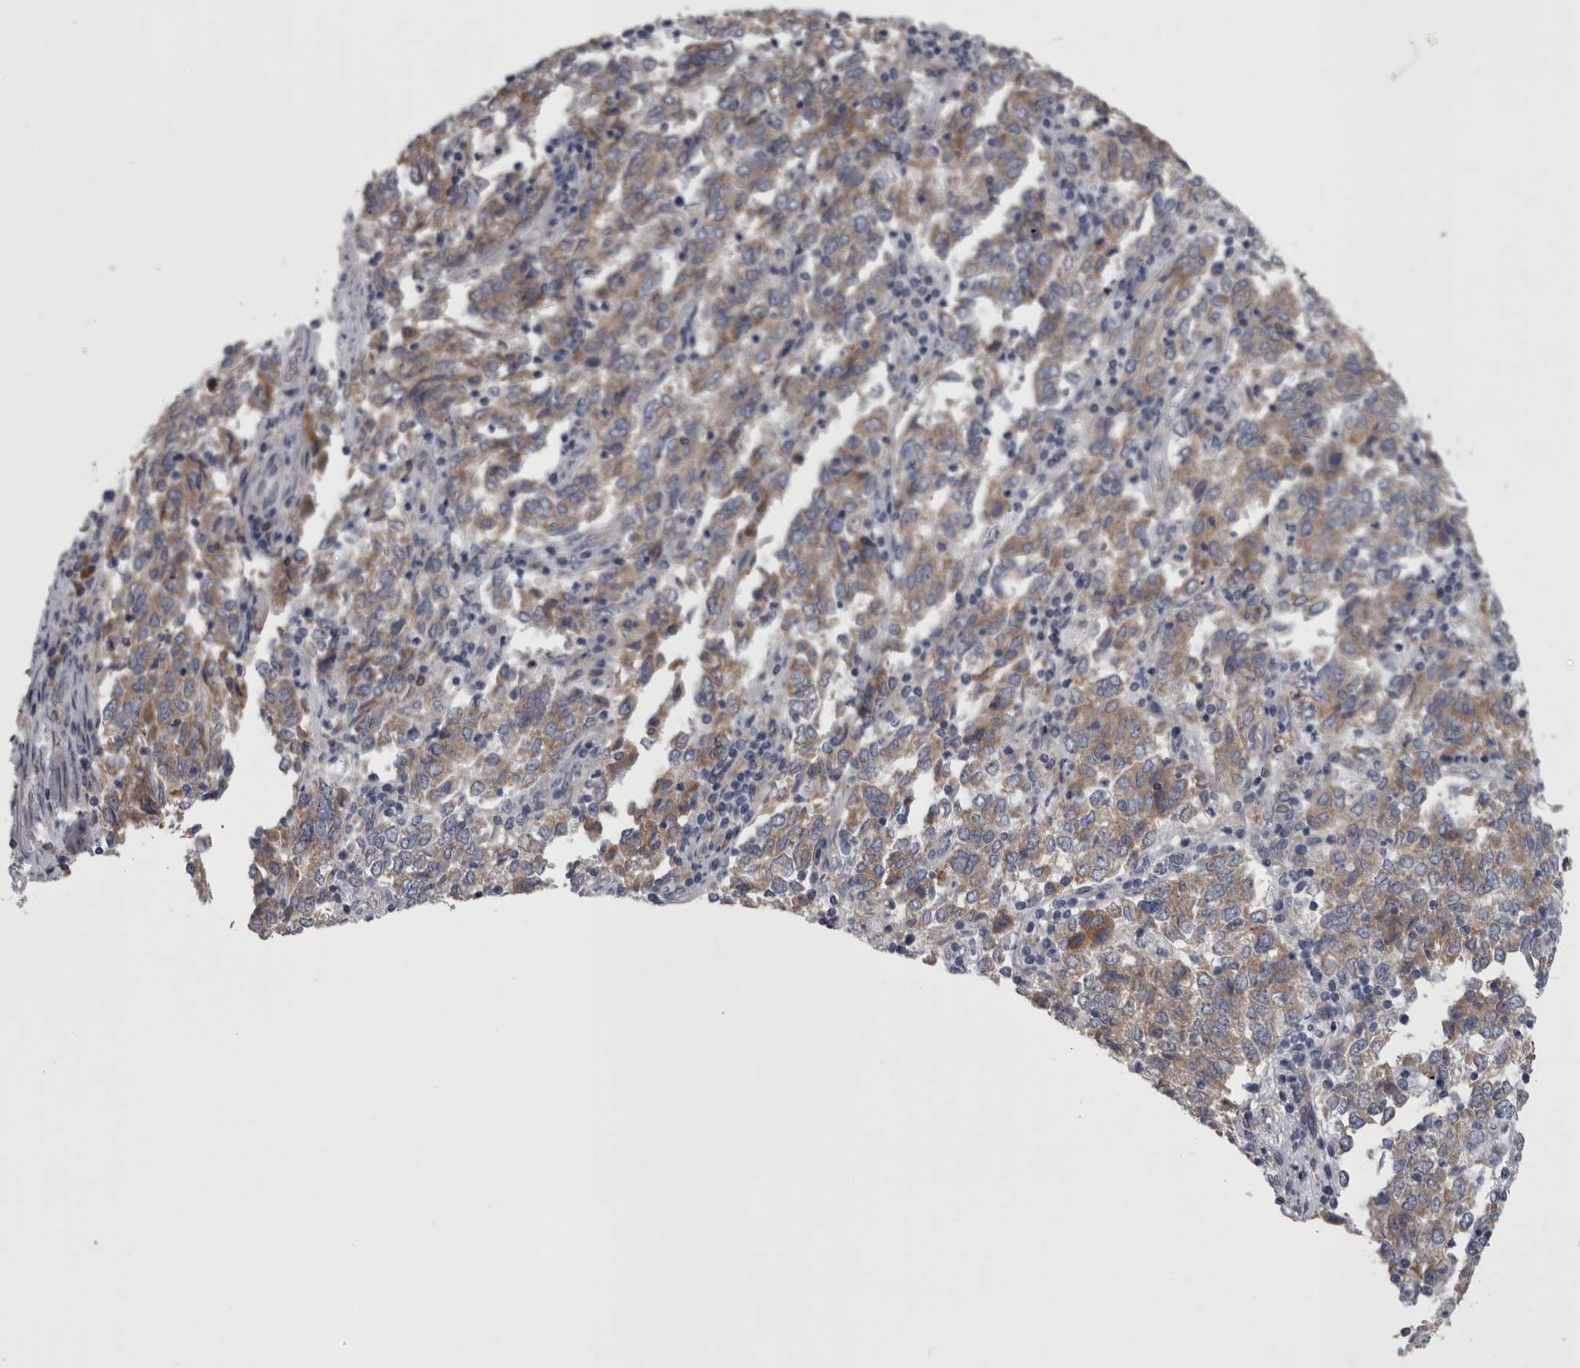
{"staining": {"intensity": "weak", "quantity": "25%-75%", "location": "cytoplasmic/membranous"}, "tissue": "endometrial cancer", "cell_type": "Tumor cells", "image_type": "cancer", "snomed": [{"axis": "morphology", "description": "Adenocarcinoma, NOS"}, {"axis": "topography", "description": "Endometrium"}], "caption": "Immunohistochemical staining of endometrial cancer (adenocarcinoma) demonstrates weak cytoplasmic/membranous protein expression in about 25%-75% of tumor cells.", "gene": "DBT", "patient": {"sex": "female", "age": 80}}